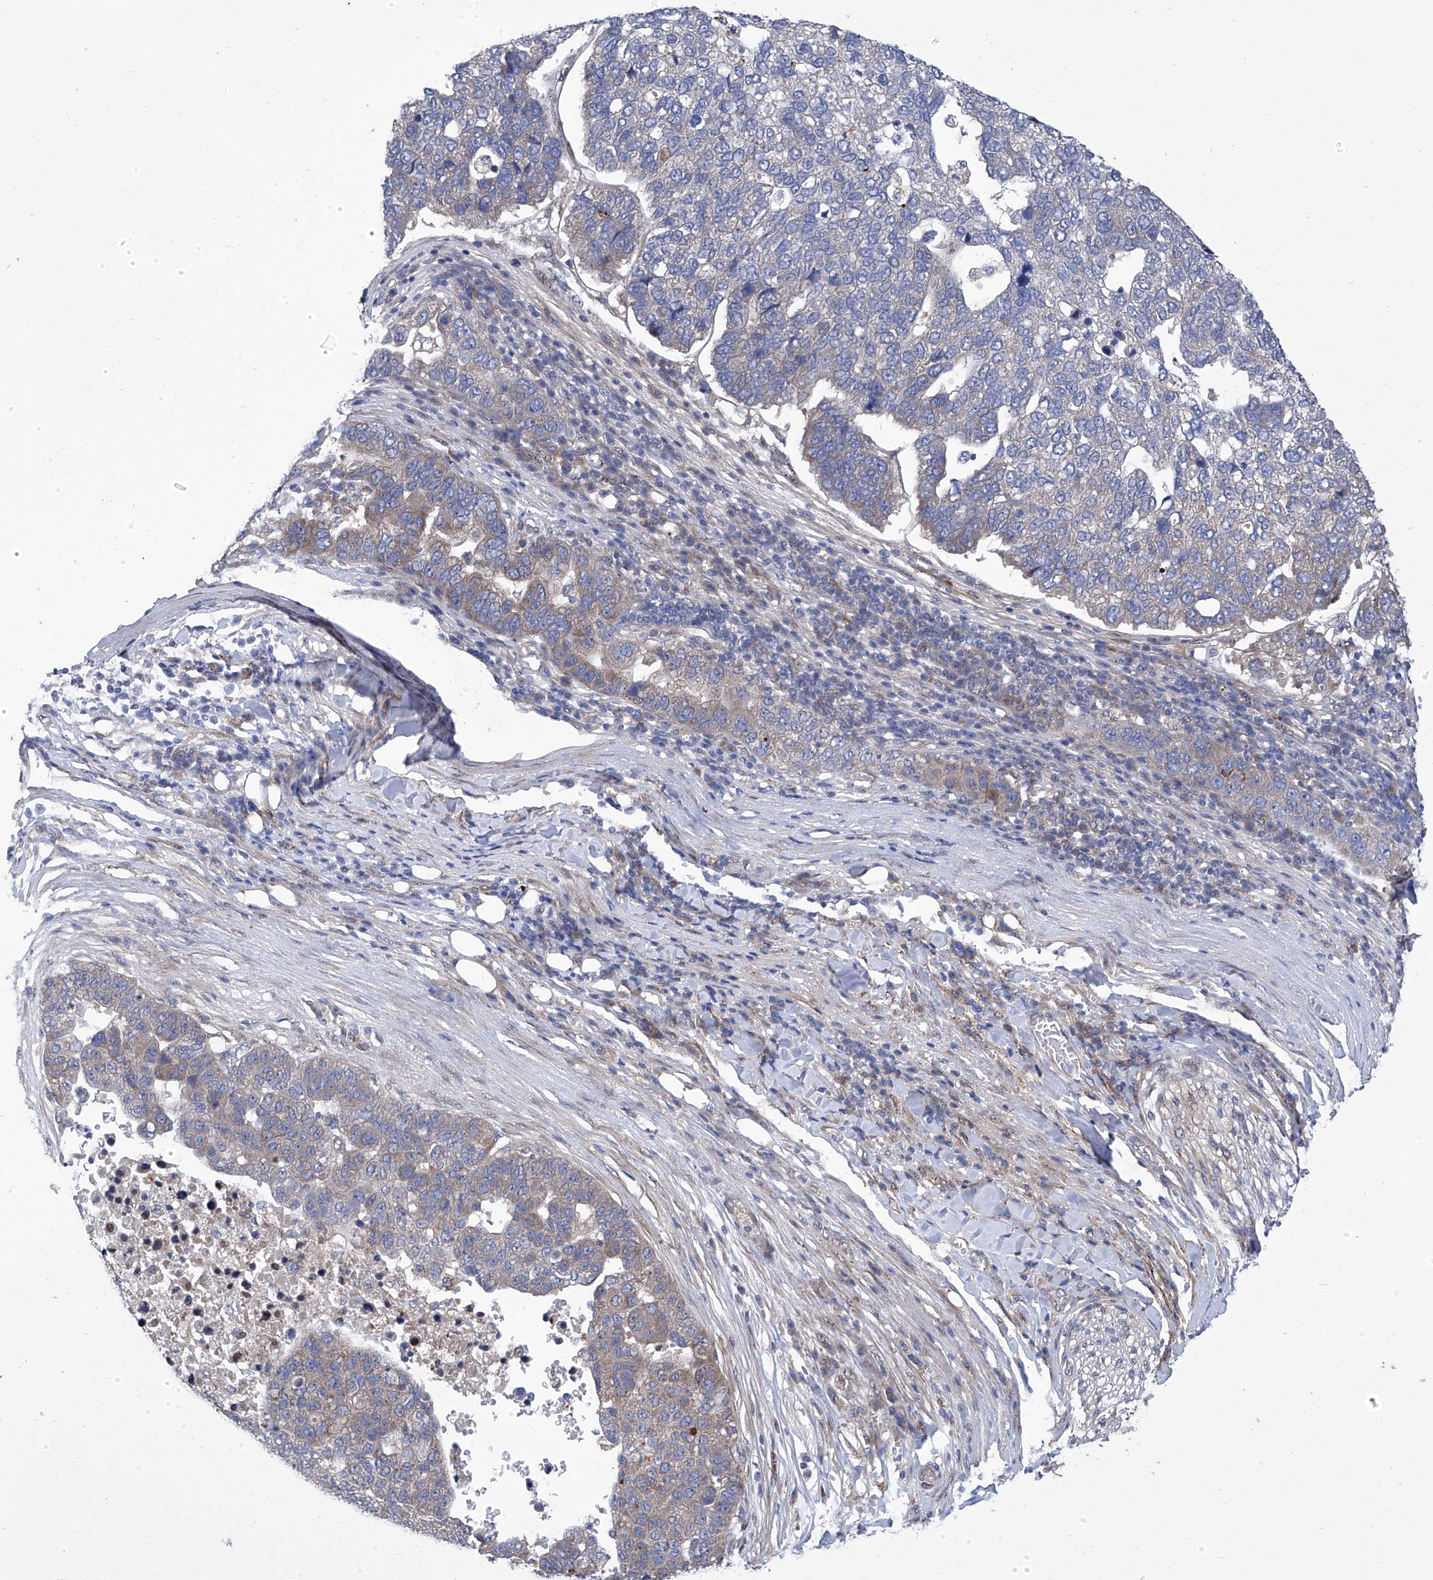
{"staining": {"intensity": "moderate", "quantity": "<25%", "location": "cytoplasmic/membranous"}, "tissue": "pancreatic cancer", "cell_type": "Tumor cells", "image_type": "cancer", "snomed": [{"axis": "morphology", "description": "Adenocarcinoma, NOS"}, {"axis": "topography", "description": "Pancreas"}], "caption": "High-magnification brightfield microscopy of pancreatic cancer (adenocarcinoma) stained with DAB (3,3'-diaminobenzidine) (brown) and counterstained with hematoxylin (blue). tumor cells exhibit moderate cytoplasmic/membranous staining is appreciated in about<25% of cells. (IHC, brightfield microscopy, high magnification).", "gene": "KTI12", "patient": {"sex": "female", "age": 61}}